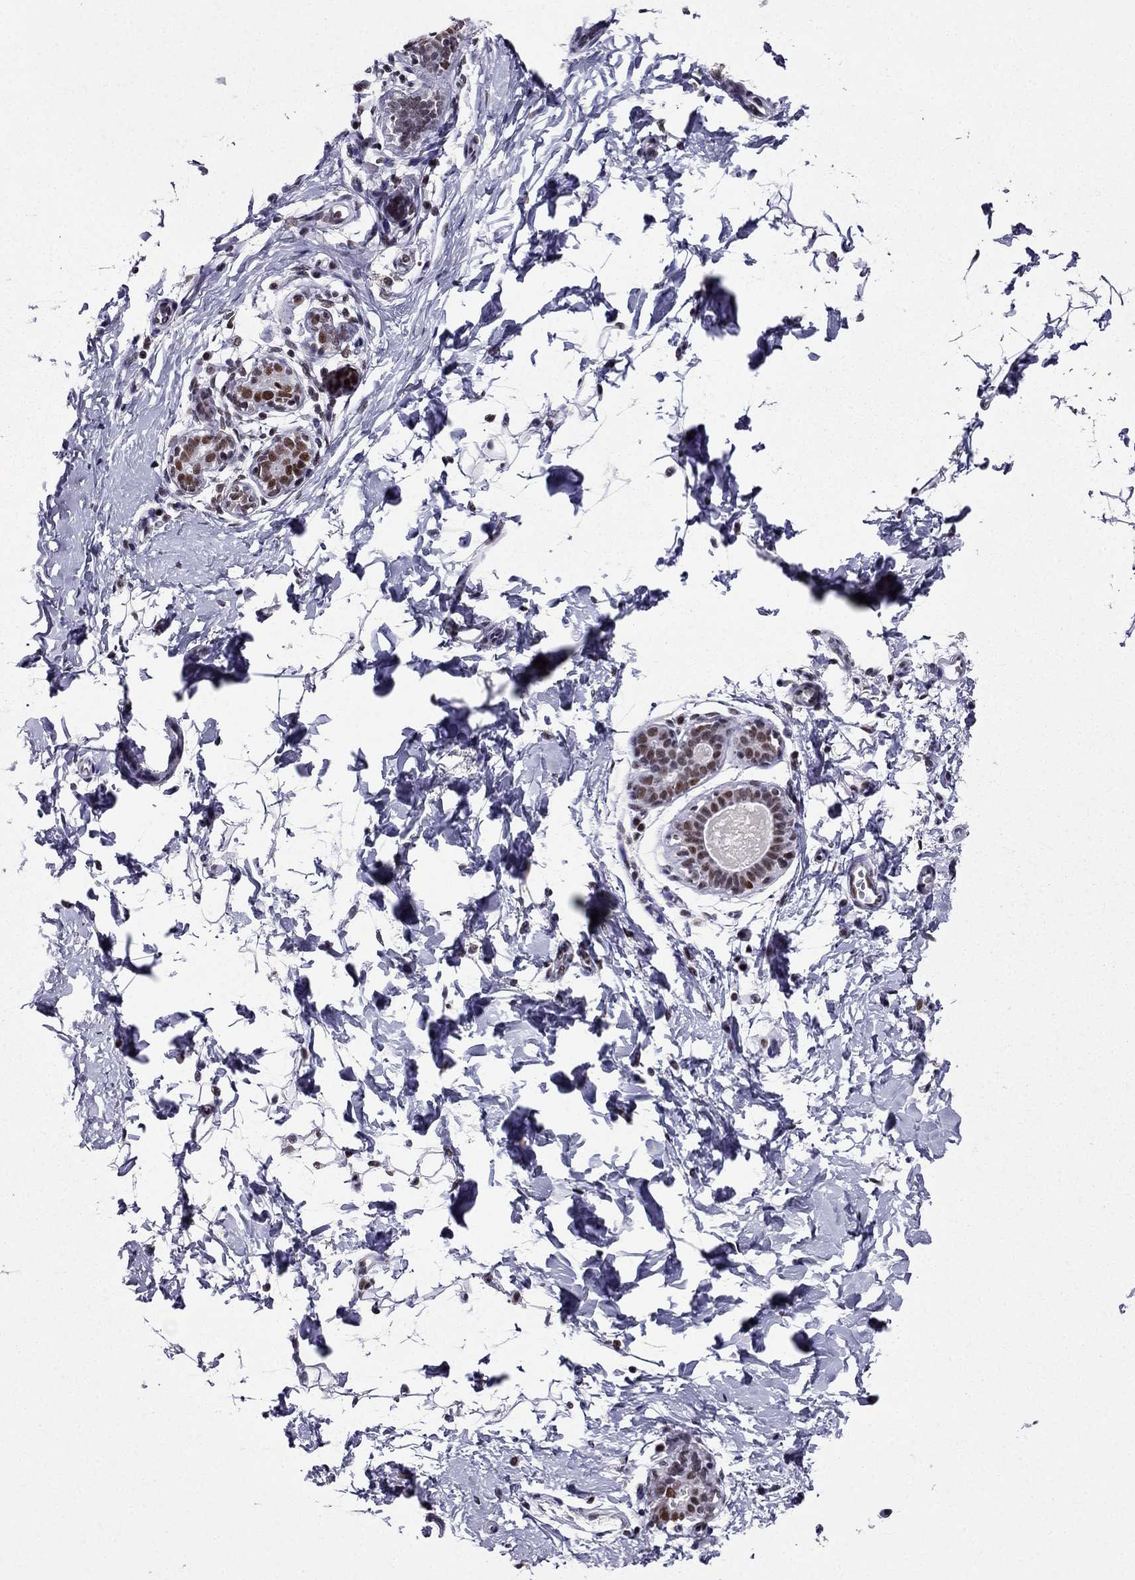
{"staining": {"intensity": "negative", "quantity": "none", "location": "none"}, "tissue": "breast", "cell_type": "Adipocytes", "image_type": "normal", "snomed": [{"axis": "morphology", "description": "Normal tissue, NOS"}, {"axis": "topography", "description": "Breast"}], "caption": "Benign breast was stained to show a protein in brown. There is no significant staining in adipocytes. The staining was performed using DAB to visualize the protein expression in brown, while the nuclei were stained in blue with hematoxylin (Magnification: 20x).", "gene": "ZNF420", "patient": {"sex": "female", "age": 37}}